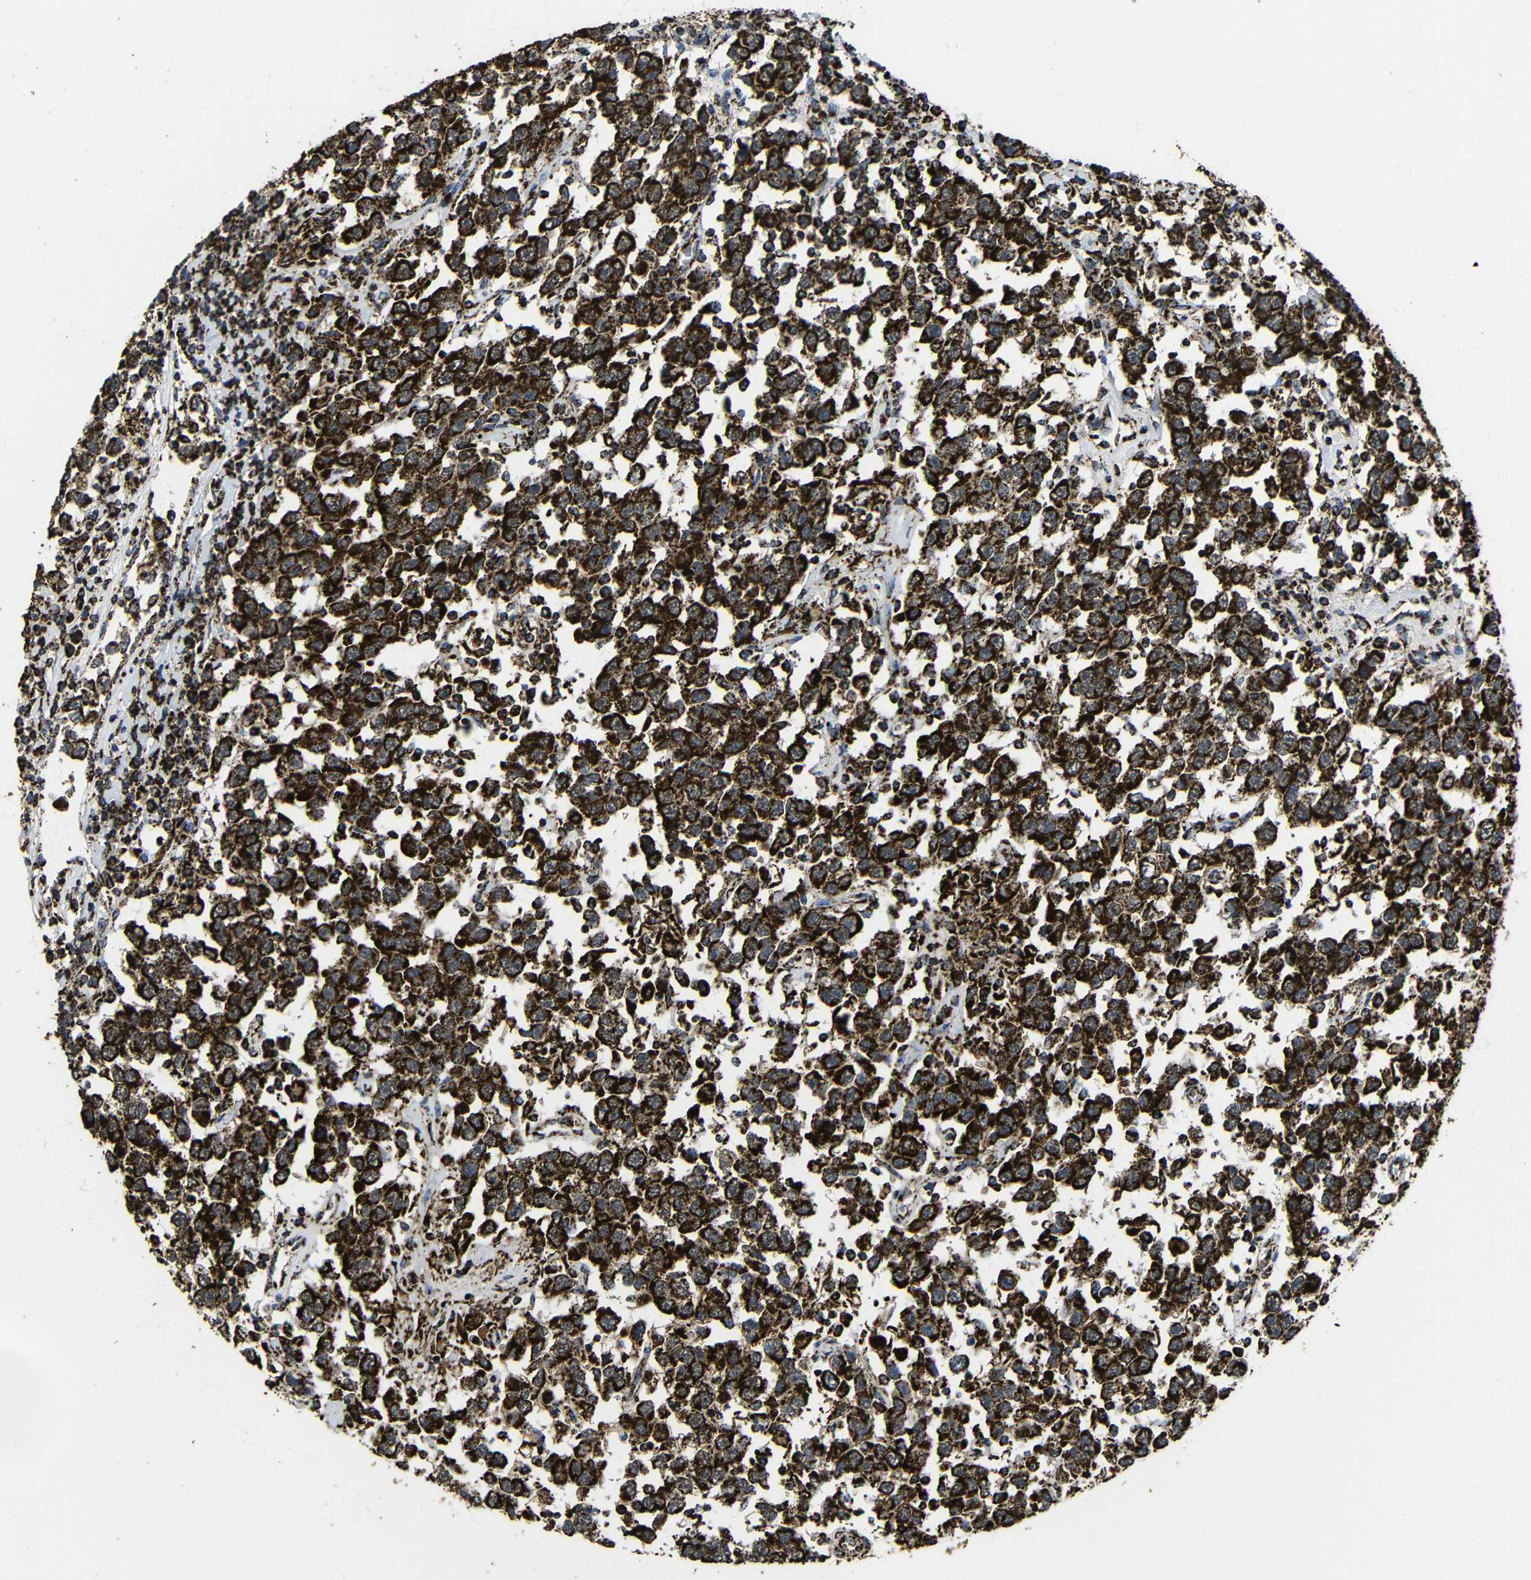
{"staining": {"intensity": "strong", "quantity": ">75%", "location": "cytoplasmic/membranous"}, "tissue": "testis cancer", "cell_type": "Tumor cells", "image_type": "cancer", "snomed": [{"axis": "morphology", "description": "Seminoma, NOS"}, {"axis": "topography", "description": "Testis"}], "caption": "Immunohistochemical staining of seminoma (testis) reveals high levels of strong cytoplasmic/membranous protein staining in approximately >75% of tumor cells.", "gene": "ATP5F1A", "patient": {"sex": "male", "age": 41}}